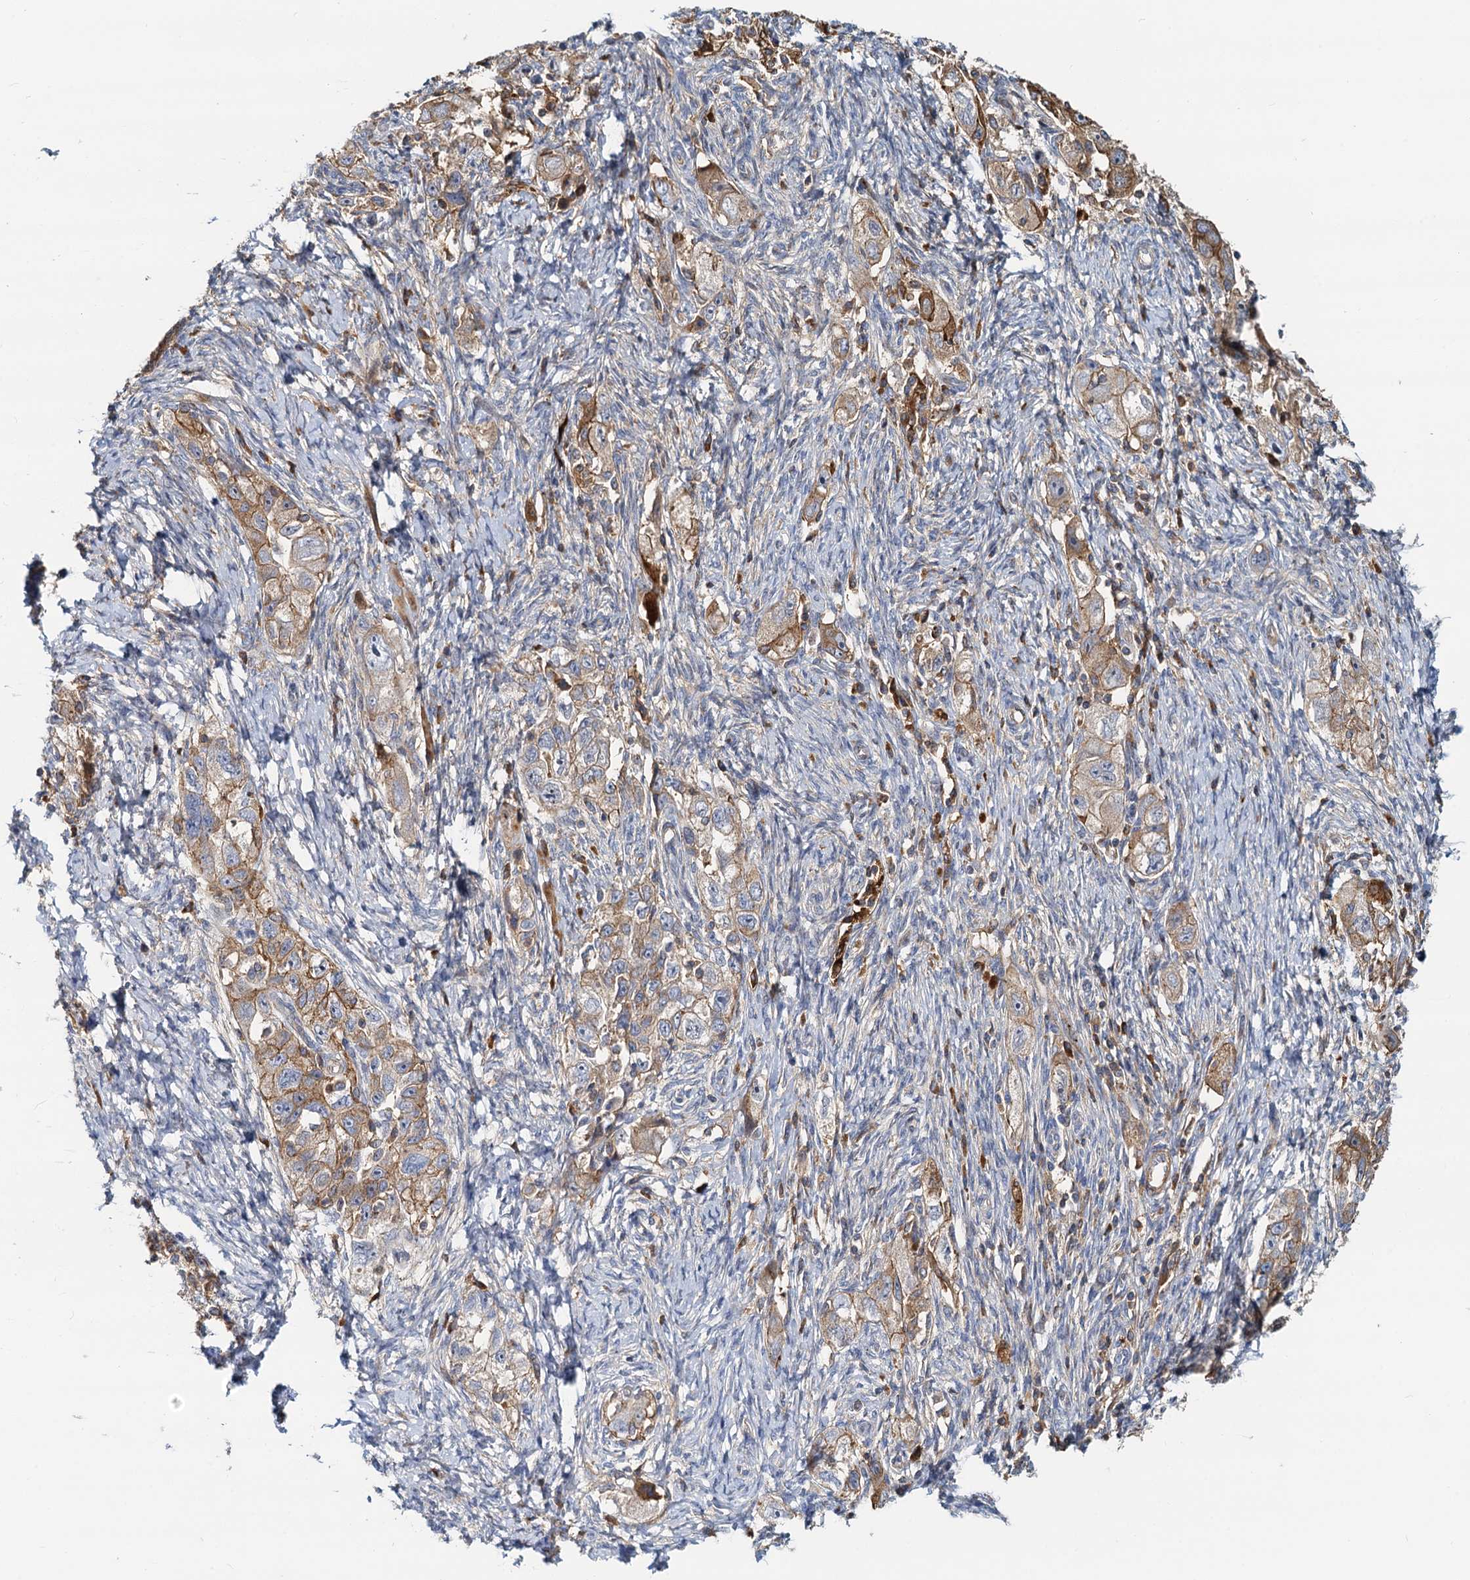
{"staining": {"intensity": "moderate", "quantity": ">75%", "location": "cytoplasmic/membranous"}, "tissue": "ovarian cancer", "cell_type": "Tumor cells", "image_type": "cancer", "snomed": [{"axis": "morphology", "description": "Carcinoma, NOS"}, {"axis": "morphology", "description": "Cystadenocarcinoma, serous, NOS"}, {"axis": "topography", "description": "Ovary"}], "caption": "Protein staining exhibits moderate cytoplasmic/membranous expression in approximately >75% of tumor cells in ovarian serous cystadenocarcinoma. Using DAB (brown) and hematoxylin (blue) stains, captured at high magnification using brightfield microscopy.", "gene": "LNX2", "patient": {"sex": "female", "age": 69}}